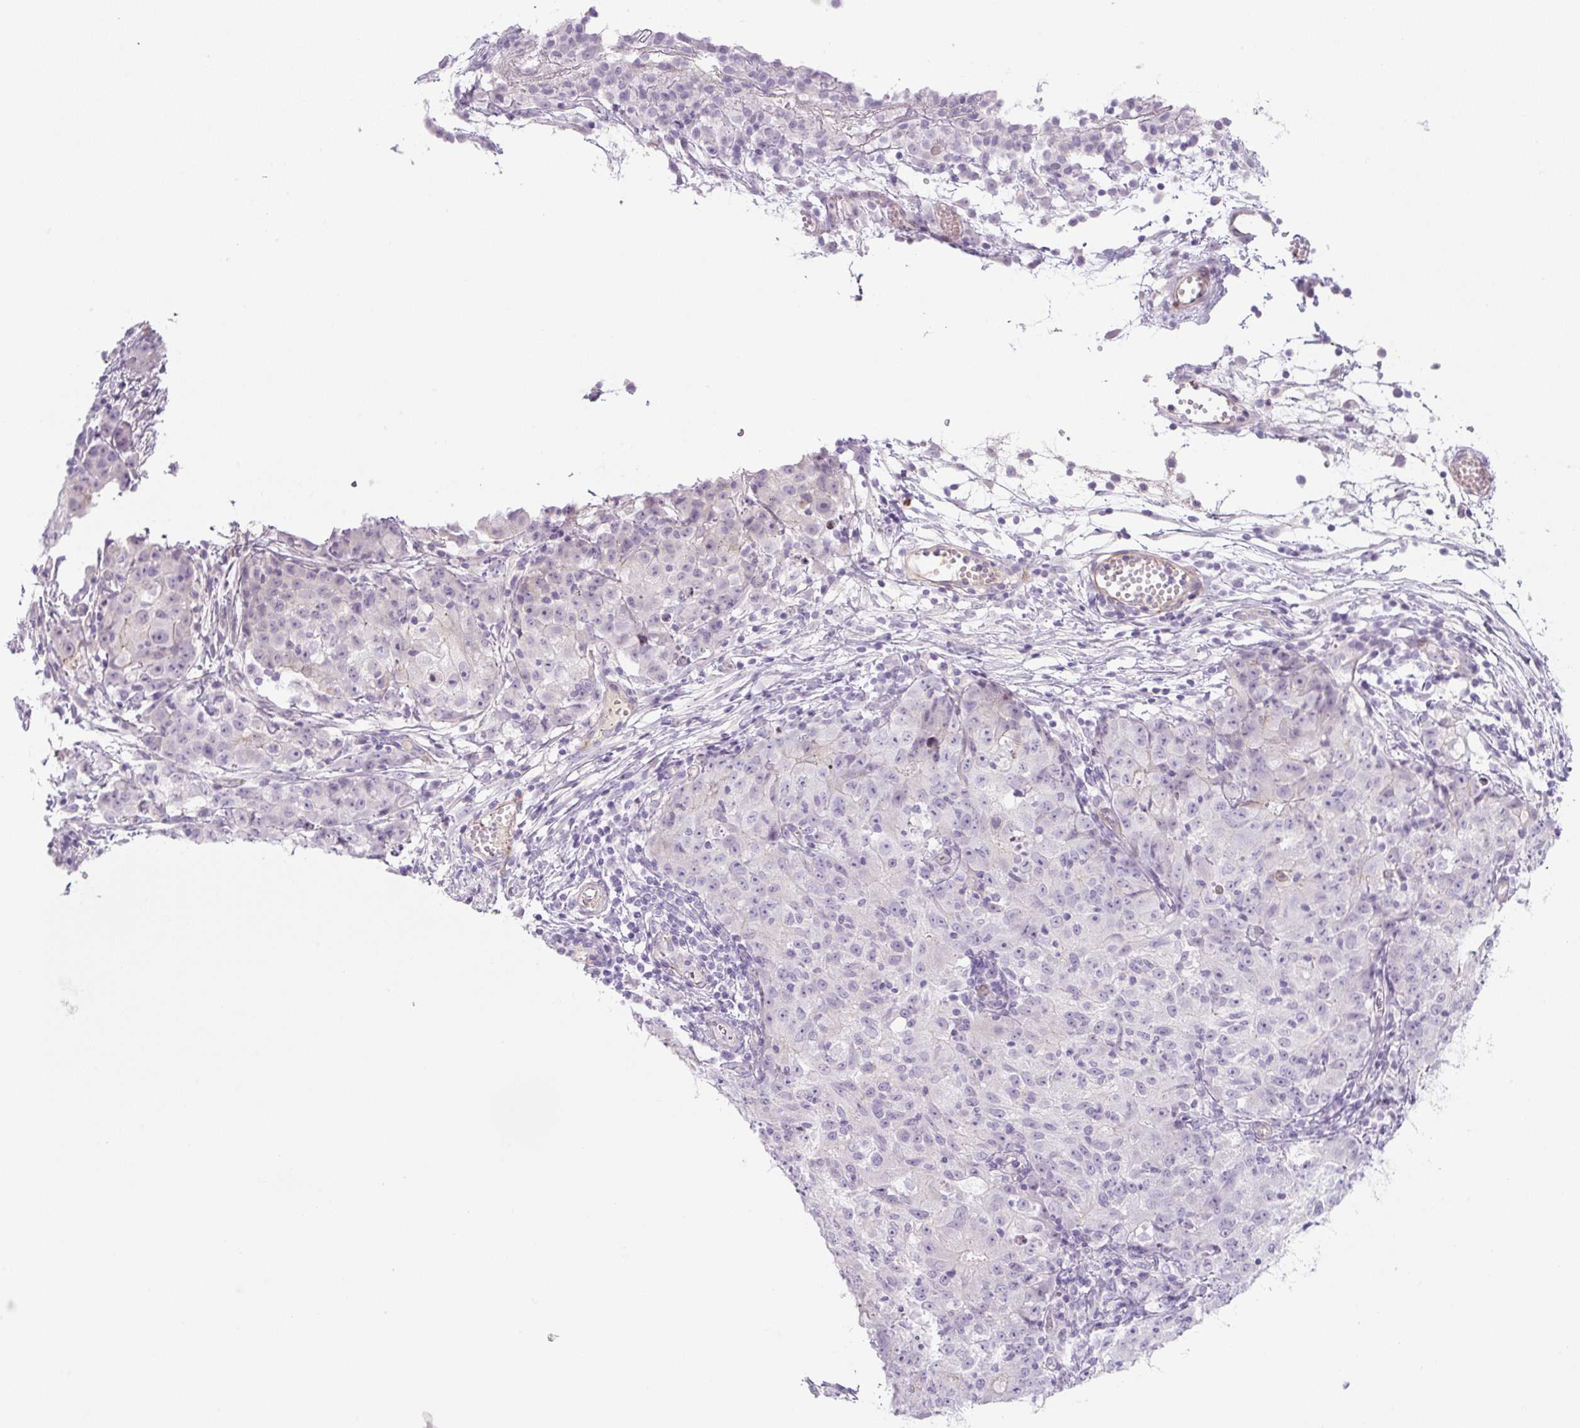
{"staining": {"intensity": "negative", "quantity": "none", "location": "none"}, "tissue": "ovarian cancer", "cell_type": "Tumor cells", "image_type": "cancer", "snomed": [{"axis": "morphology", "description": "Carcinoma, endometroid"}, {"axis": "topography", "description": "Ovary"}], "caption": "DAB immunohistochemical staining of human ovarian cancer shows no significant positivity in tumor cells. The staining was performed using DAB to visualize the protein expression in brown, while the nuclei were stained in blue with hematoxylin (Magnification: 20x).", "gene": "PRM1", "patient": {"sex": "female", "age": 42}}